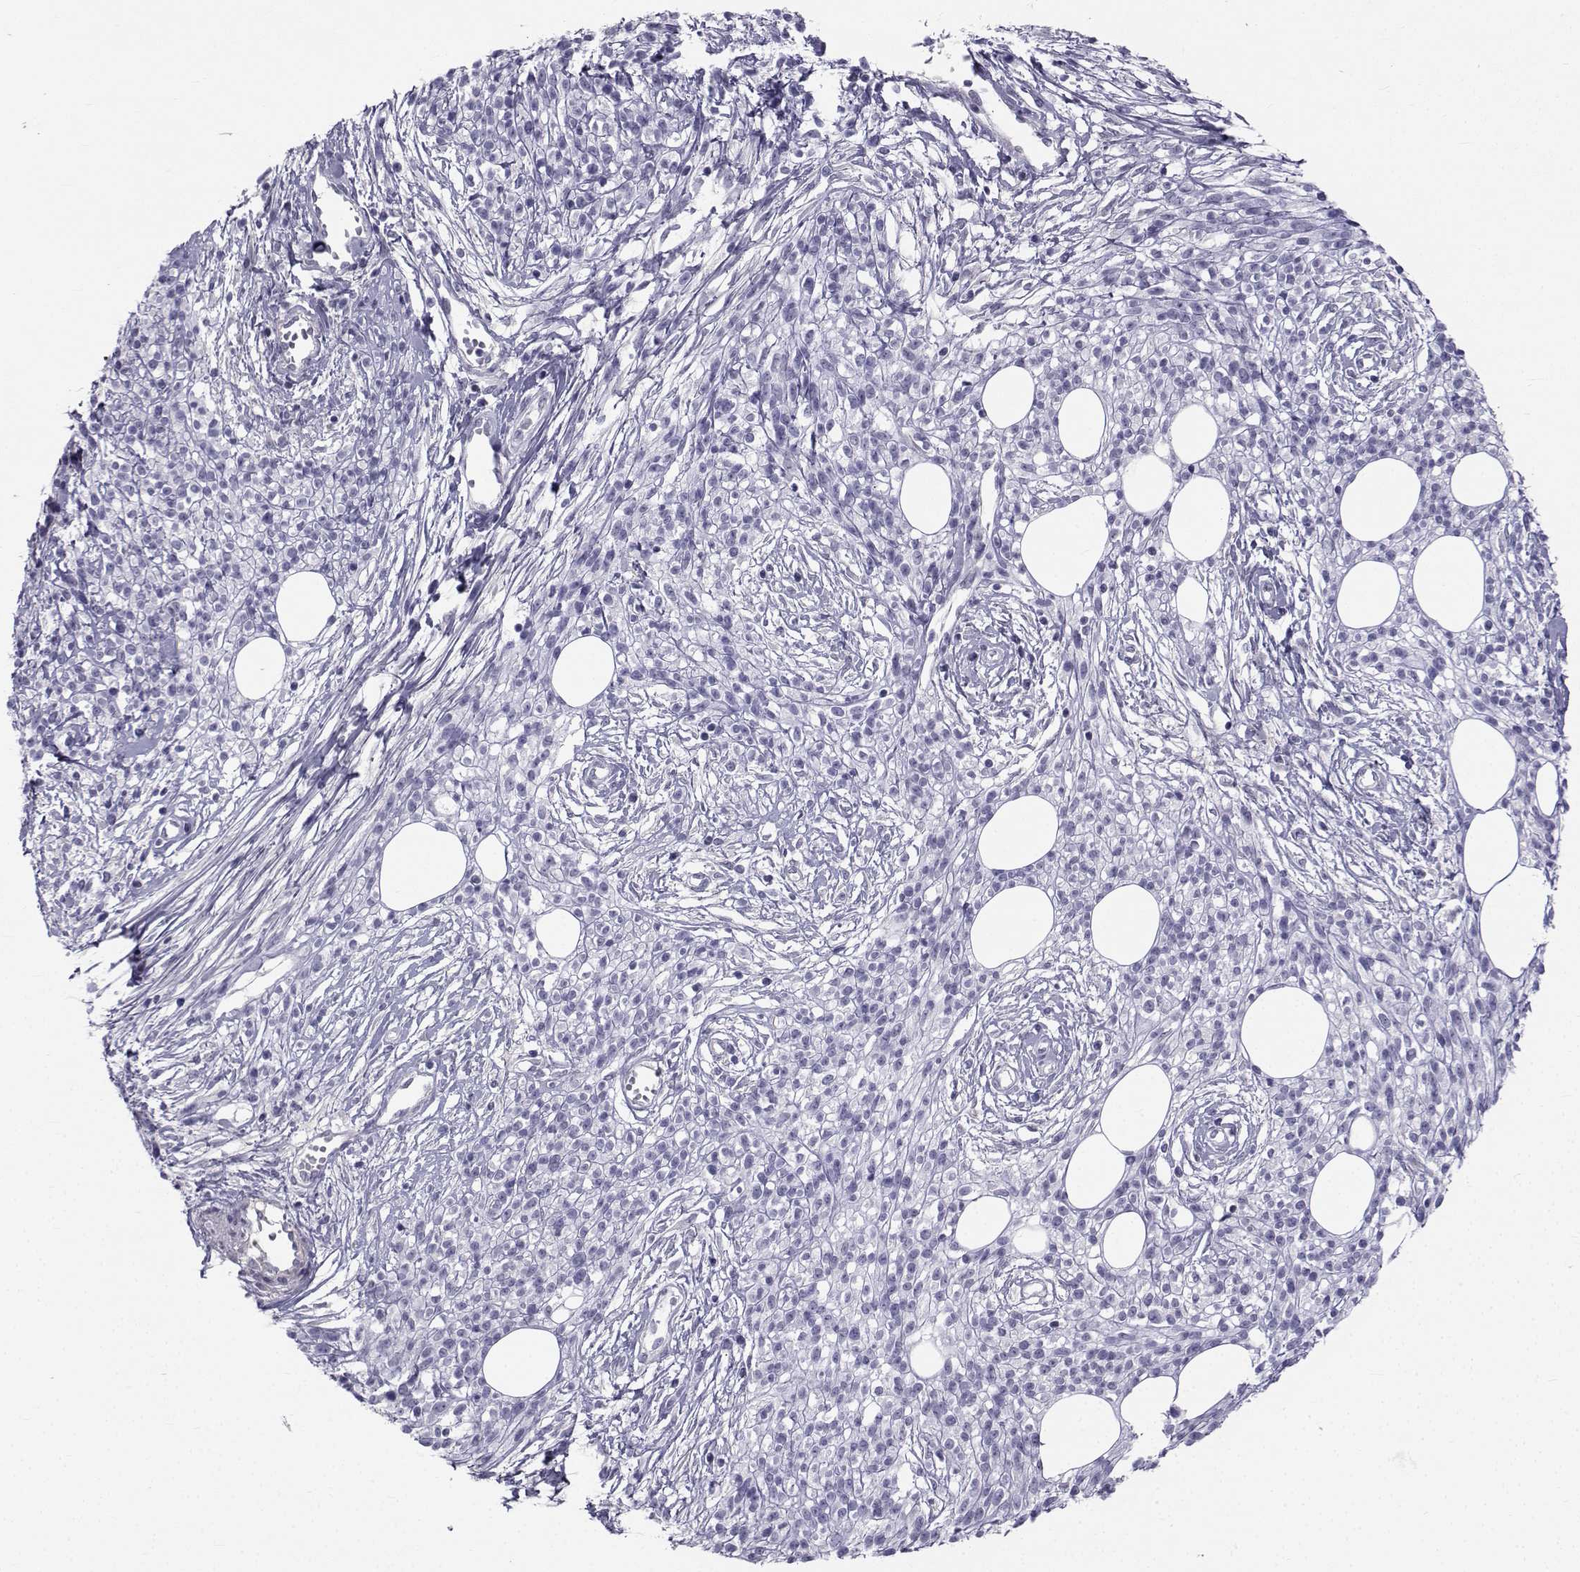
{"staining": {"intensity": "negative", "quantity": "none", "location": "none"}, "tissue": "melanoma", "cell_type": "Tumor cells", "image_type": "cancer", "snomed": [{"axis": "morphology", "description": "Malignant melanoma, NOS"}, {"axis": "topography", "description": "Skin"}, {"axis": "topography", "description": "Skin of trunk"}], "caption": "Tumor cells show no significant positivity in malignant melanoma.", "gene": "SPANXD", "patient": {"sex": "male", "age": 74}}